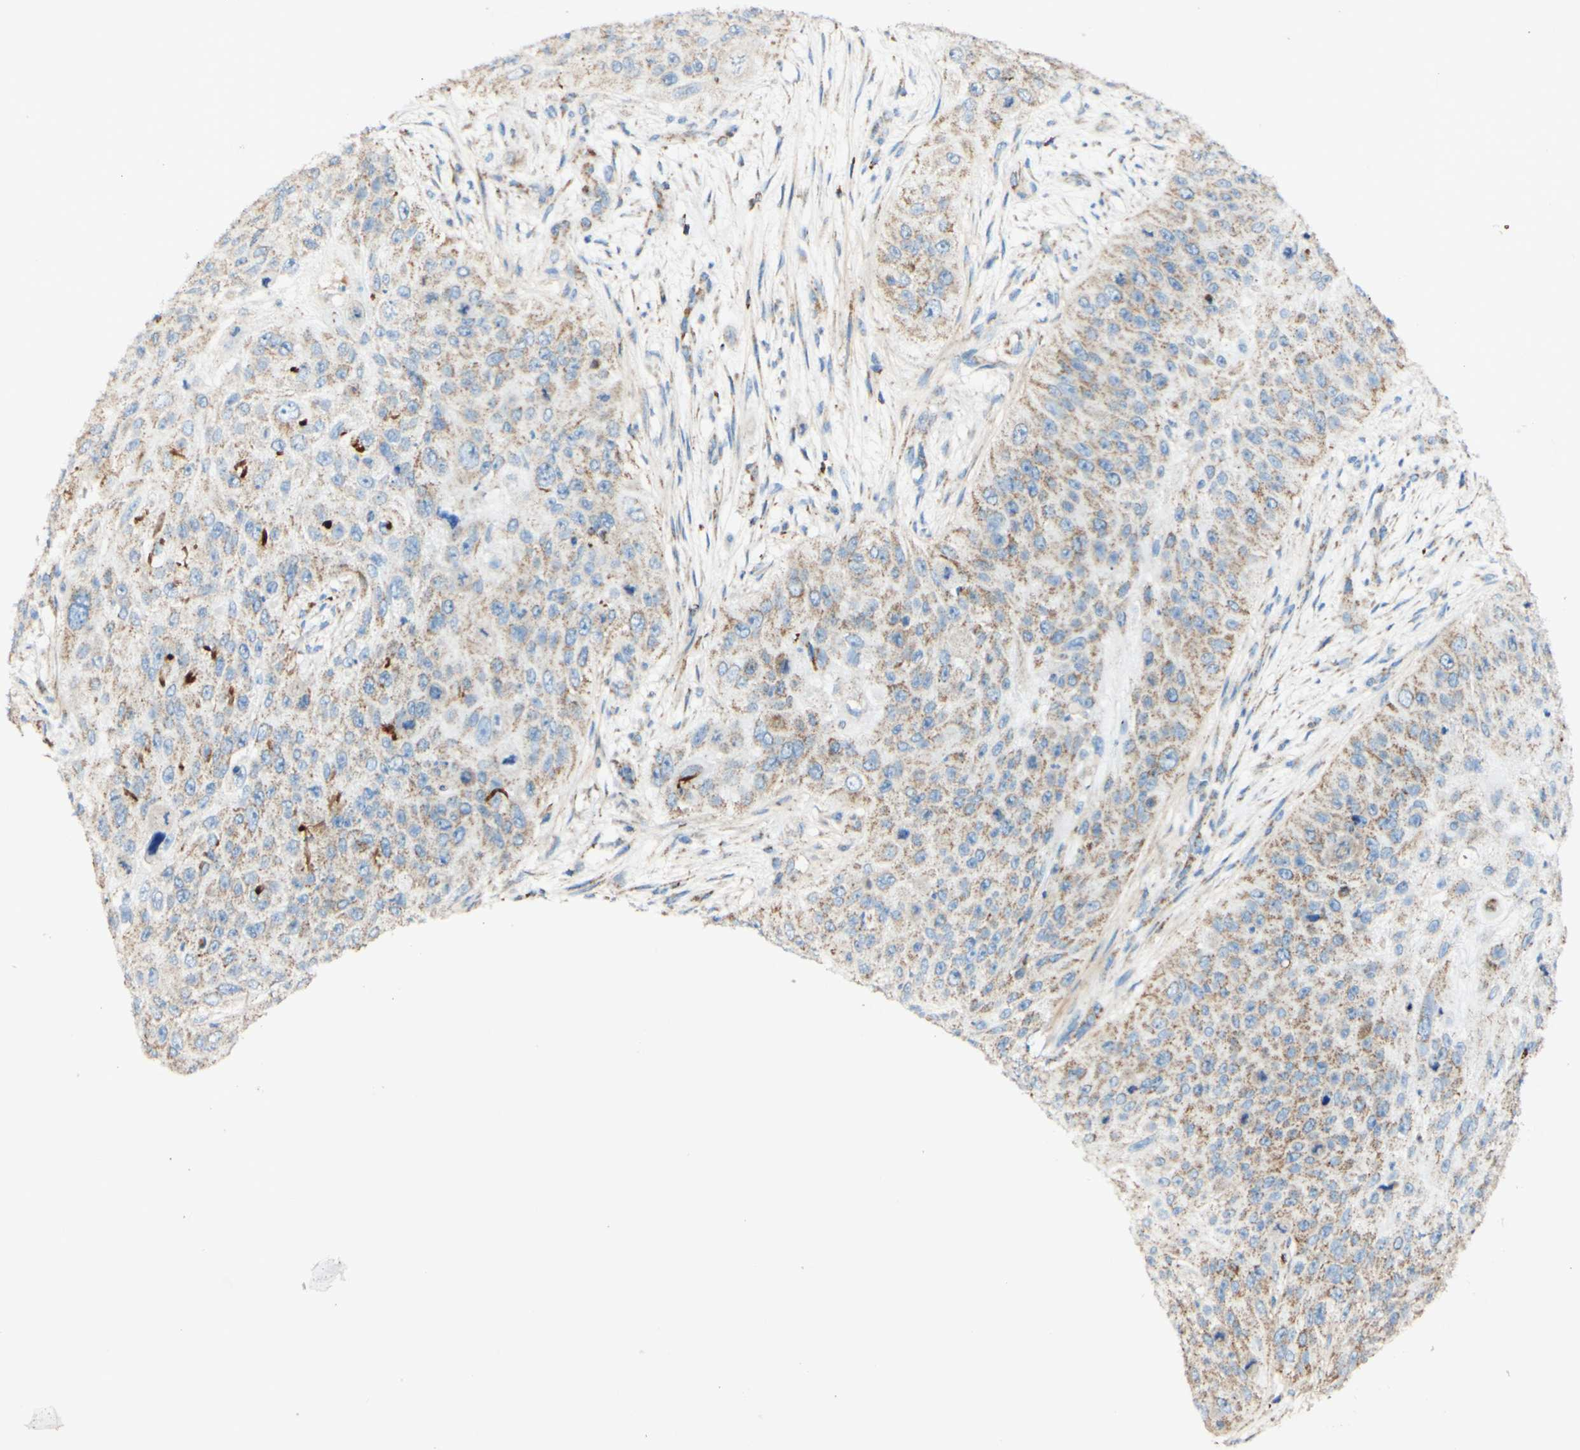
{"staining": {"intensity": "weak", "quantity": ">75%", "location": "cytoplasmic/membranous"}, "tissue": "skin cancer", "cell_type": "Tumor cells", "image_type": "cancer", "snomed": [{"axis": "morphology", "description": "Squamous cell carcinoma, NOS"}, {"axis": "topography", "description": "Skin"}], "caption": "A photomicrograph of skin squamous cell carcinoma stained for a protein demonstrates weak cytoplasmic/membranous brown staining in tumor cells.", "gene": "OXCT1", "patient": {"sex": "female", "age": 80}}